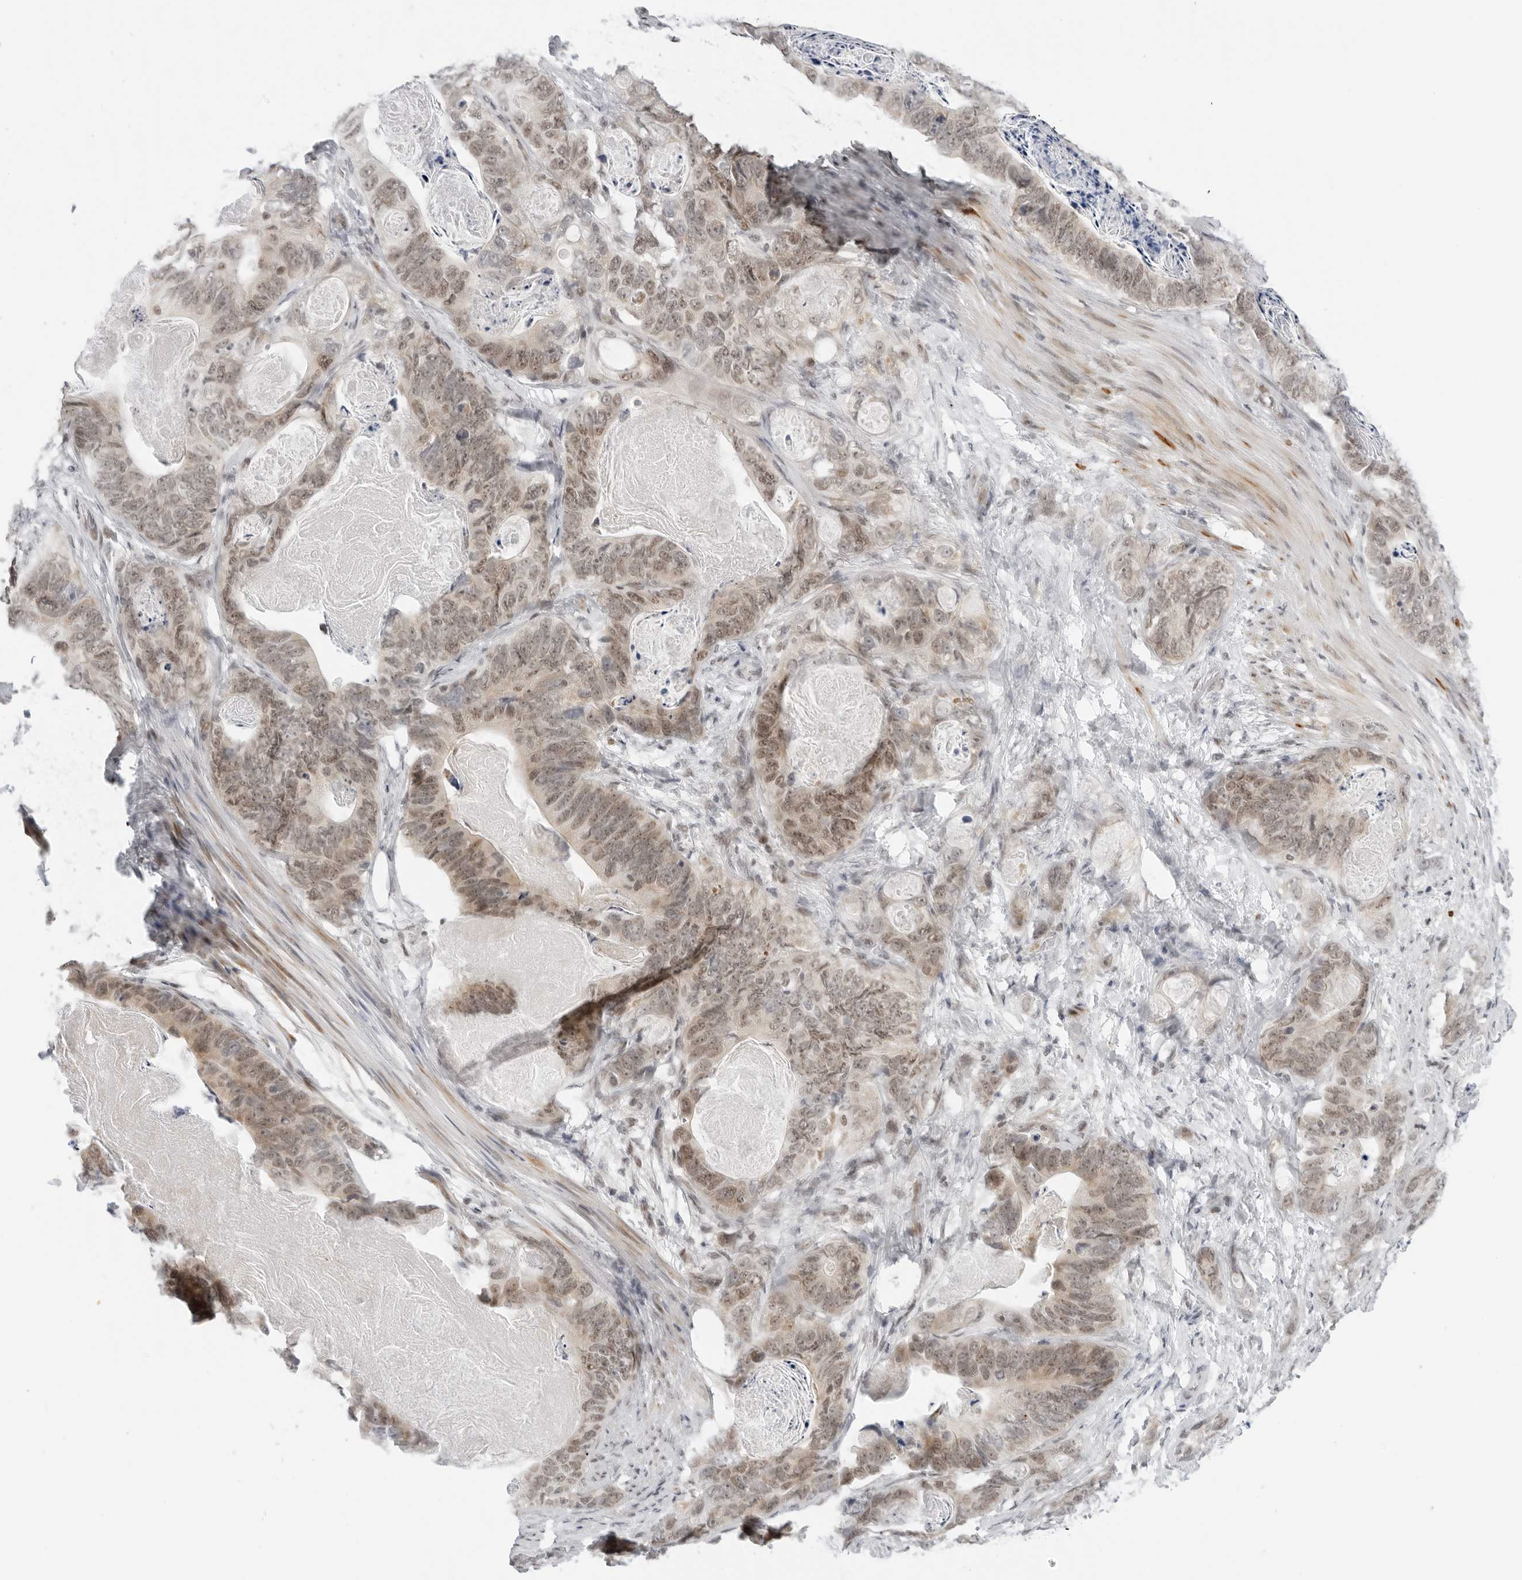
{"staining": {"intensity": "moderate", "quantity": ">75%", "location": "cytoplasmic/membranous,nuclear"}, "tissue": "stomach cancer", "cell_type": "Tumor cells", "image_type": "cancer", "snomed": [{"axis": "morphology", "description": "Normal tissue, NOS"}, {"axis": "morphology", "description": "Adenocarcinoma, NOS"}, {"axis": "topography", "description": "Stomach"}], "caption": "Protein staining reveals moderate cytoplasmic/membranous and nuclear staining in about >75% of tumor cells in stomach cancer. The protein of interest is shown in brown color, while the nuclei are stained blue.", "gene": "FOXK2", "patient": {"sex": "female", "age": 89}}